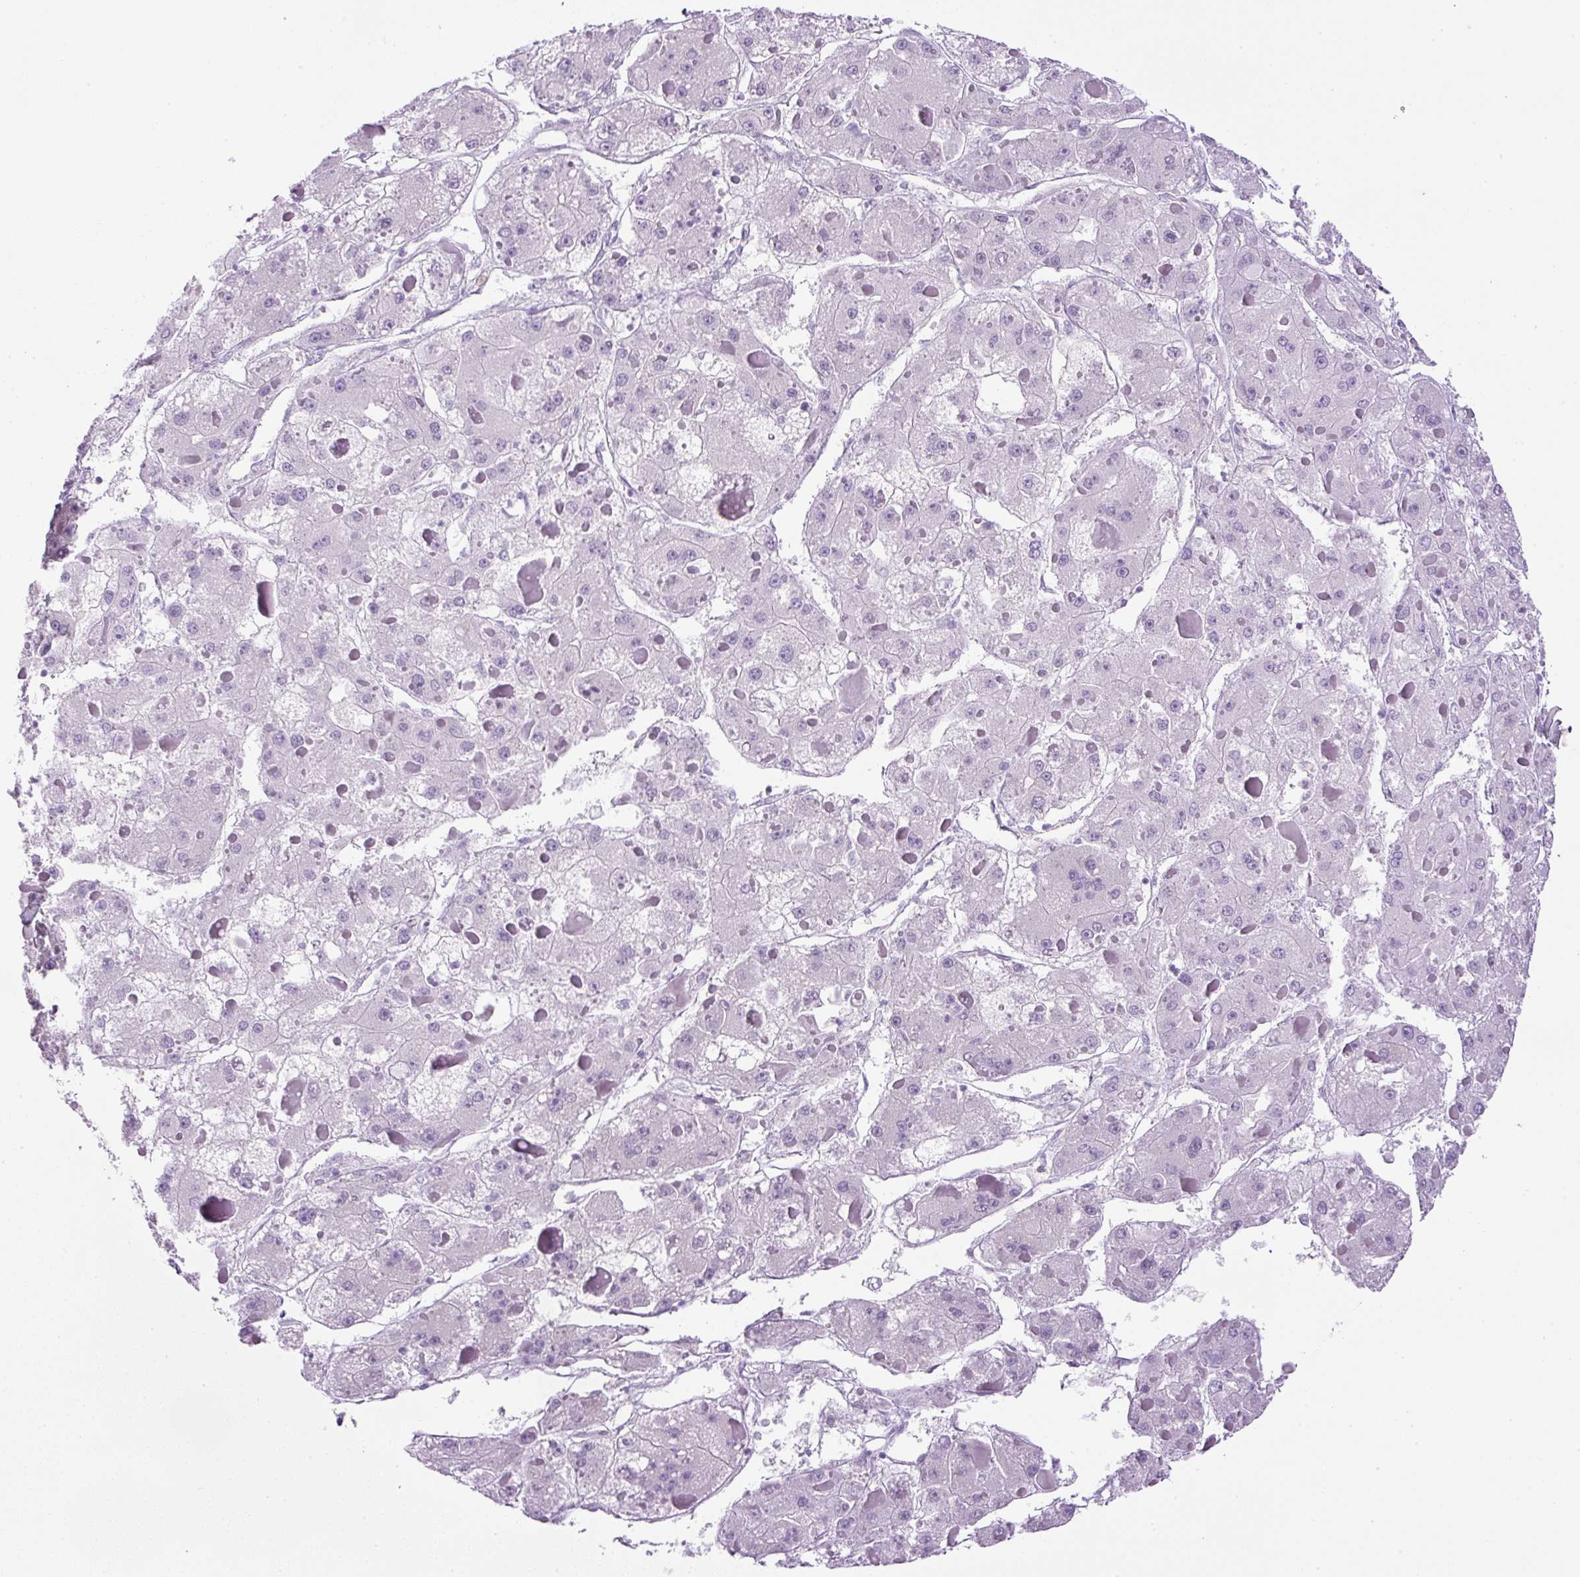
{"staining": {"intensity": "negative", "quantity": "none", "location": "none"}, "tissue": "liver cancer", "cell_type": "Tumor cells", "image_type": "cancer", "snomed": [{"axis": "morphology", "description": "Carcinoma, Hepatocellular, NOS"}, {"axis": "topography", "description": "Liver"}], "caption": "The IHC micrograph has no significant expression in tumor cells of liver cancer tissue.", "gene": "RHBDD2", "patient": {"sex": "female", "age": 73}}